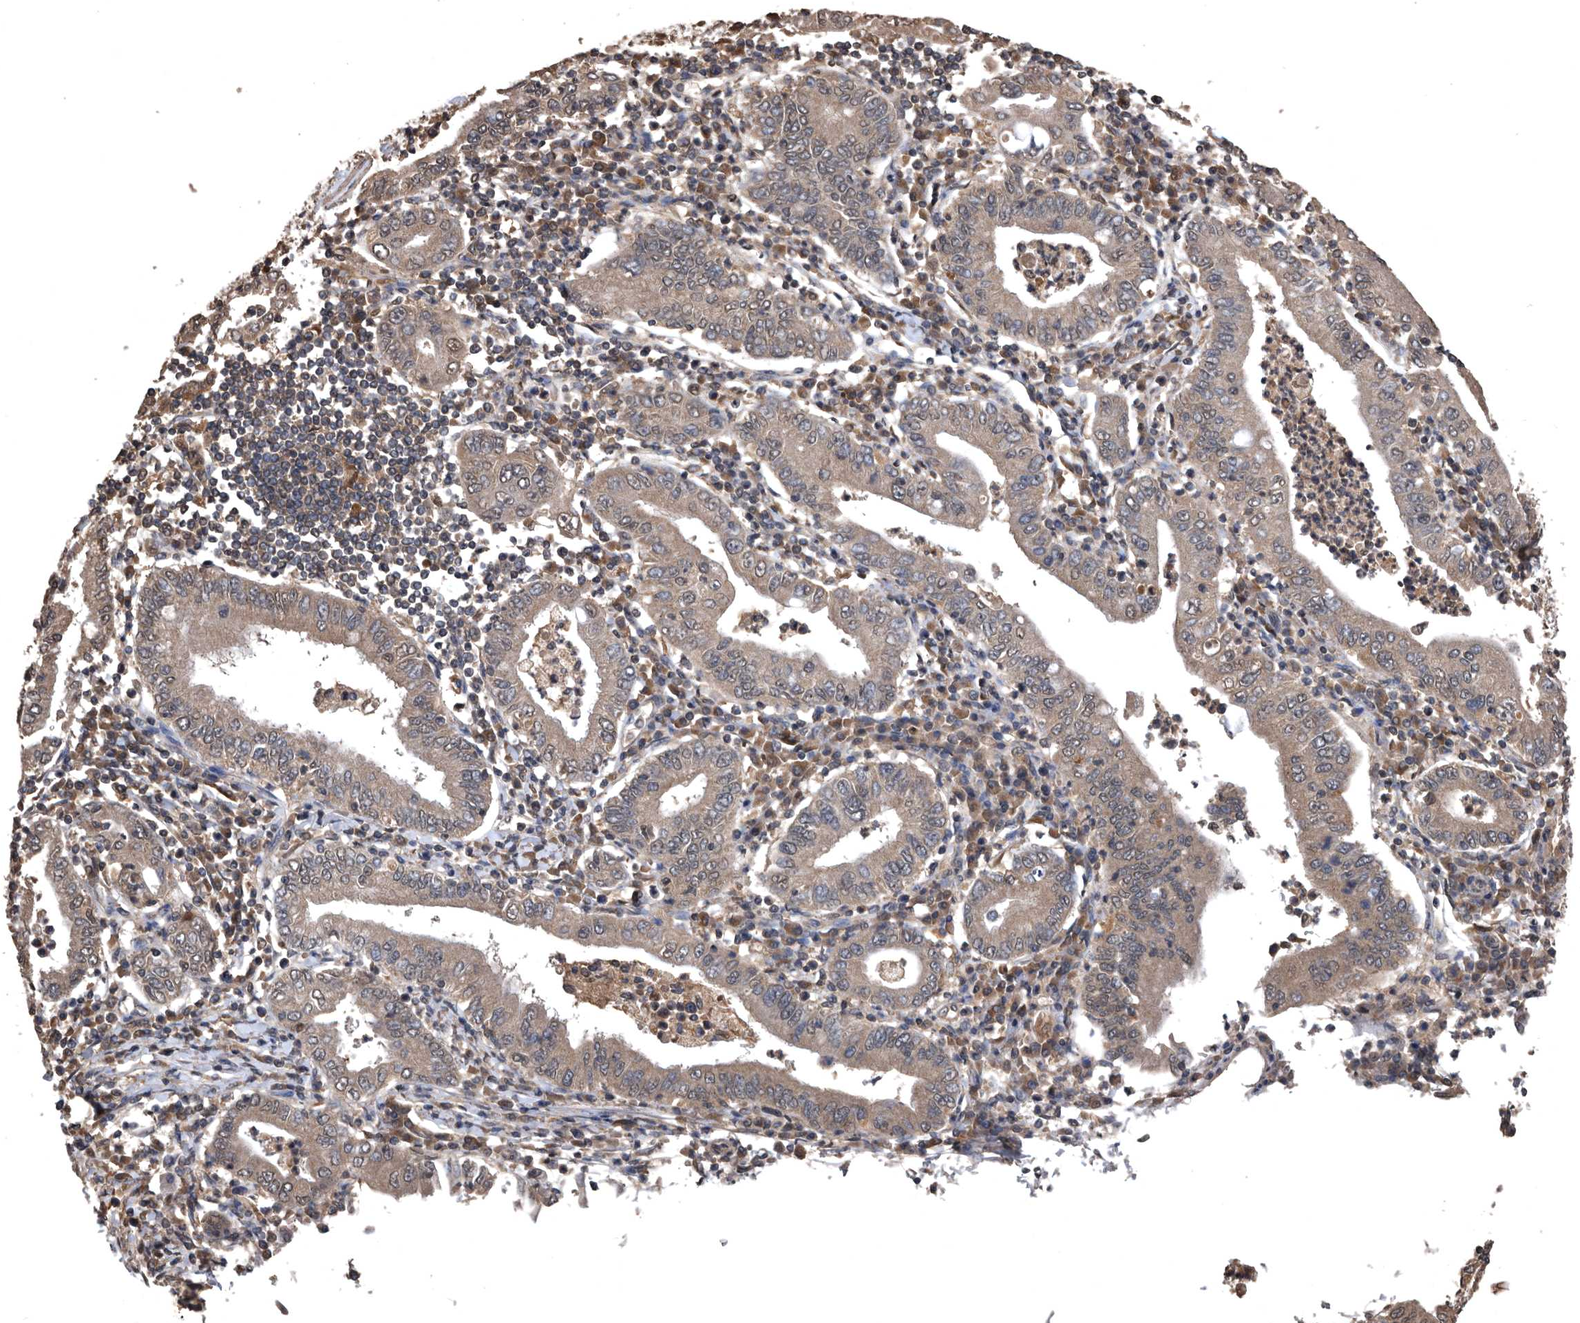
{"staining": {"intensity": "weak", "quantity": "25%-75%", "location": "cytoplasmic/membranous"}, "tissue": "stomach cancer", "cell_type": "Tumor cells", "image_type": "cancer", "snomed": [{"axis": "morphology", "description": "Normal tissue, NOS"}, {"axis": "morphology", "description": "Adenocarcinoma, NOS"}, {"axis": "topography", "description": "Esophagus"}, {"axis": "topography", "description": "Stomach, upper"}, {"axis": "topography", "description": "Peripheral nerve tissue"}], "caption": "Tumor cells show low levels of weak cytoplasmic/membranous positivity in approximately 25%-75% of cells in stomach cancer (adenocarcinoma).", "gene": "NRBP1", "patient": {"sex": "male", "age": 62}}